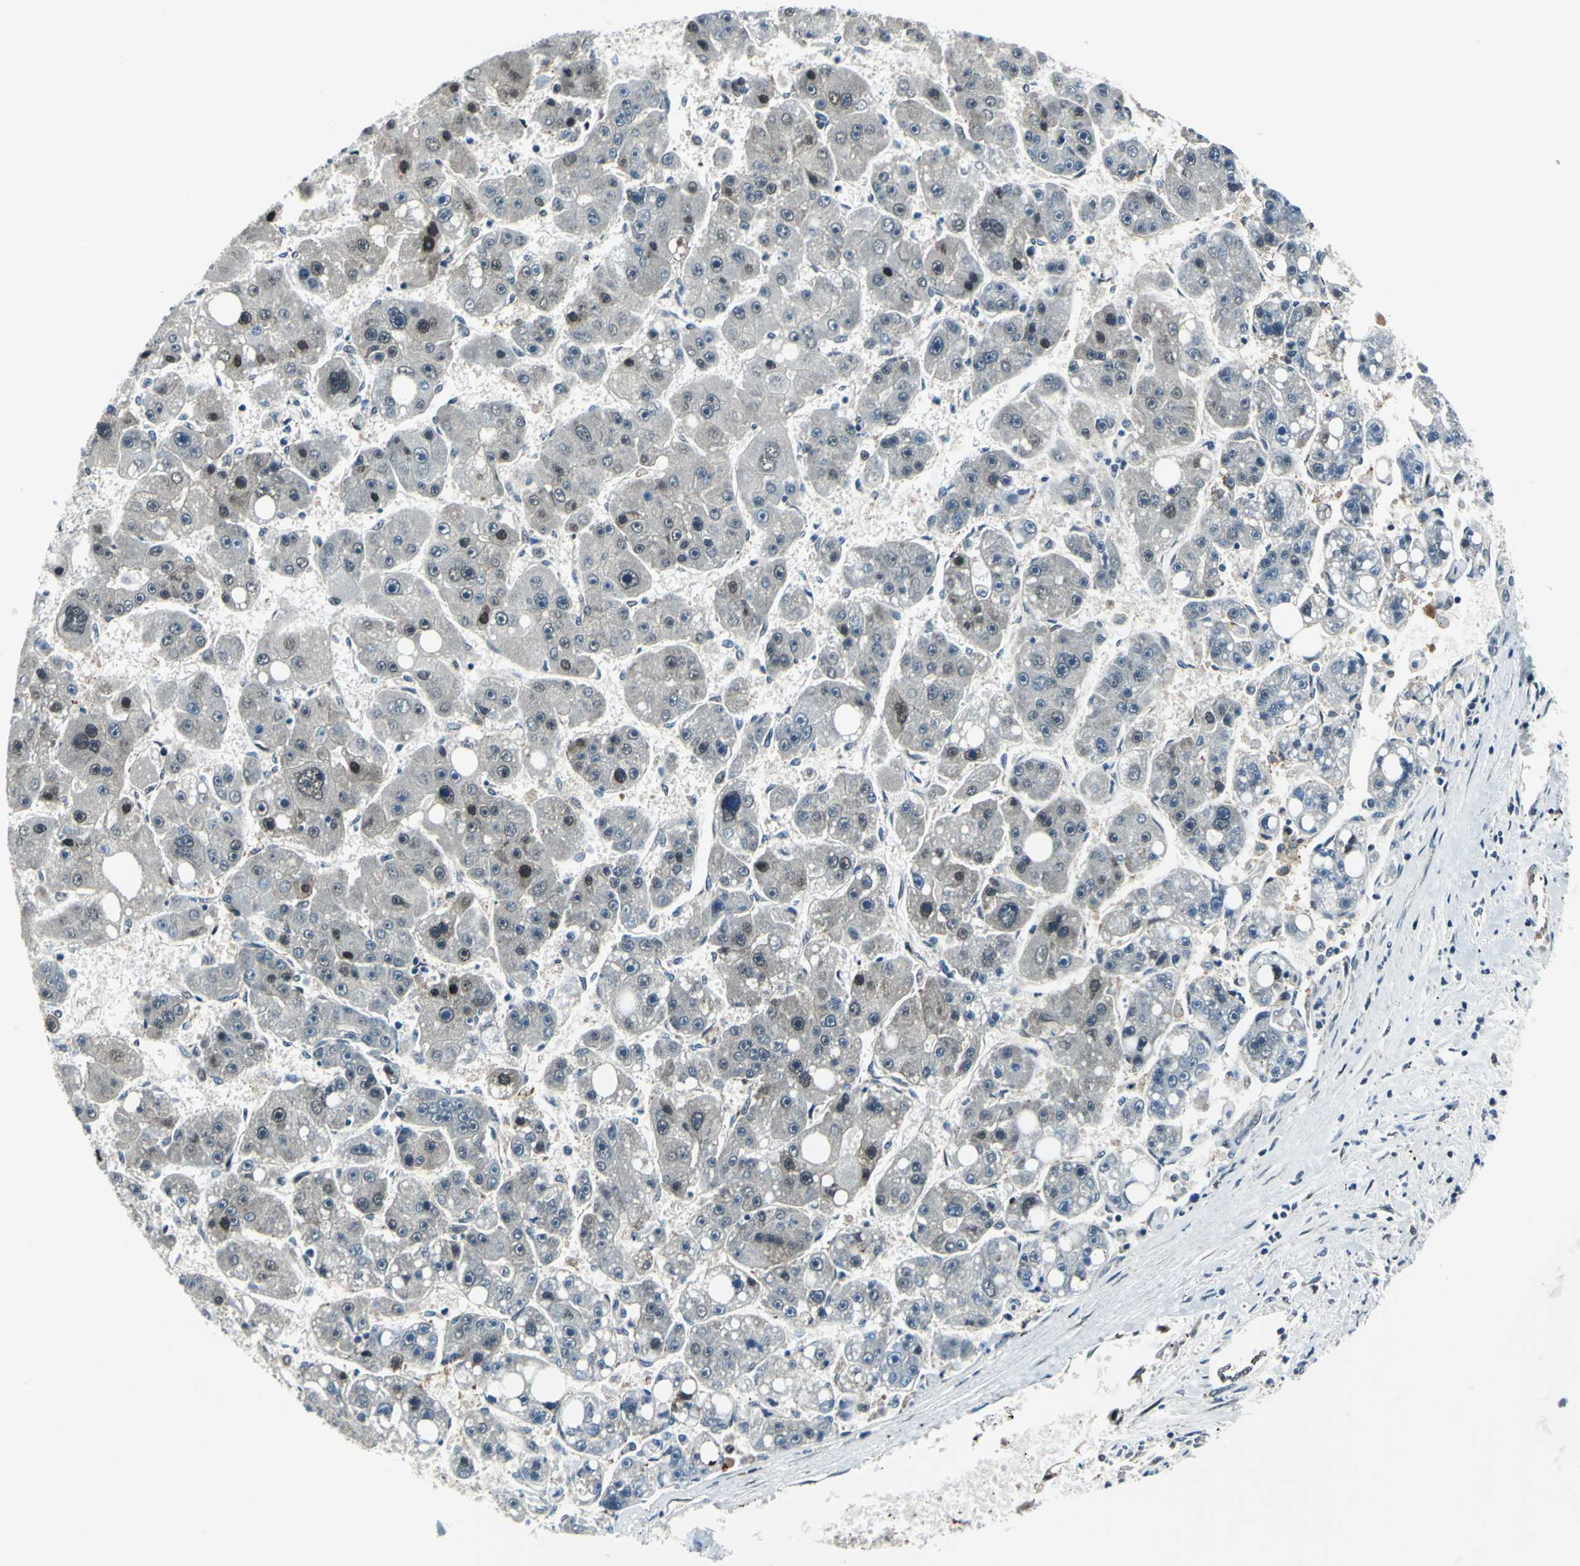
{"staining": {"intensity": "weak", "quantity": "<25%", "location": "cytoplasmic/membranous,nuclear"}, "tissue": "liver cancer", "cell_type": "Tumor cells", "image_type": "cancer", "snomed": [{"axis": "morphology", "description": "Carcinoma, Hepatocellular, NOS"}, {"axis": "topography", "description": "Liver"}], "caption": "A high-resolution image shows IHC staining of liver cancer (hepatocellular carcinoma), which exhibits no significant expression in tumor cells.", "gene": "POLR3K", "patient": {"sex": "female", "age": 61}}